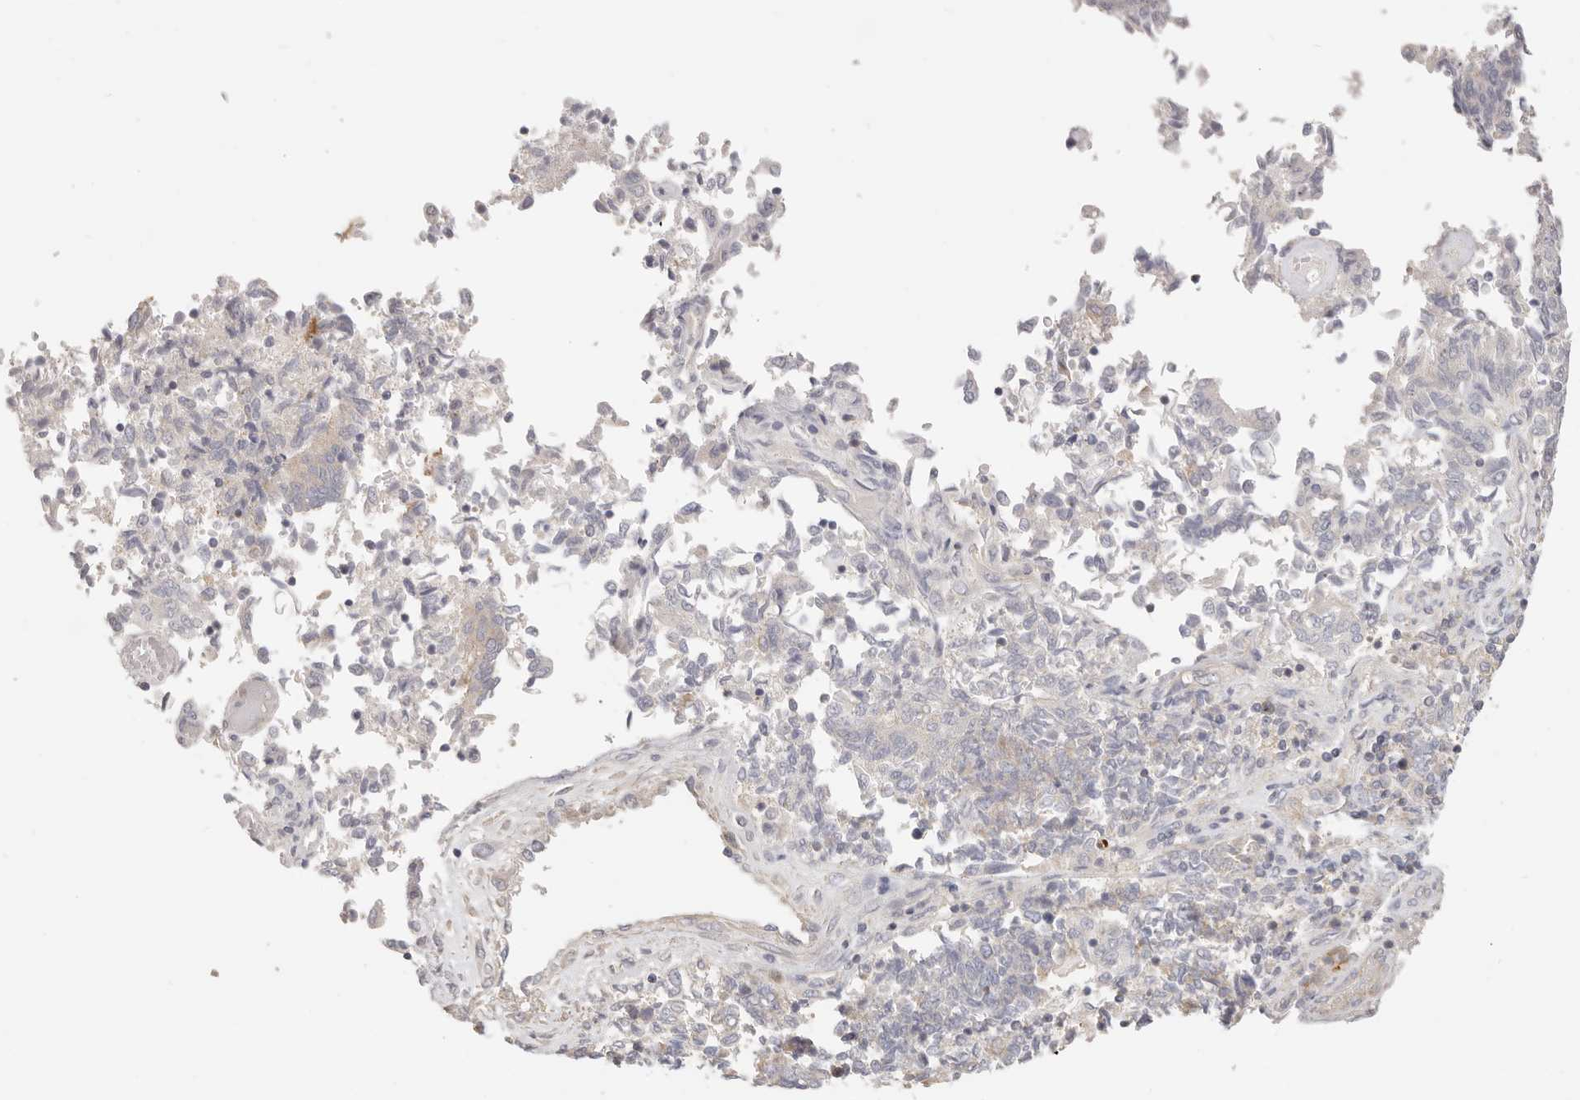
{"staining": {"intensity": "negative", "quantity": "none", "location": "none"}, "tissue": "endometrial cancer", "cell_type": "Tumor cells", "image_type": "cancer", "snomed": [{"axis": "morphology", "description": "Adenocarcinoma, NOS"}, {"axis": "topography", "description": "Endometrium"}], "caption": "DAB (3,3'-diaminobenzidine) immunohistochemical staining of endometrial adenocarcinoma displays no significant staining in tumor cells.", "gene": "DTNBP1", "patient": {"sex": "female", "age": 80}}